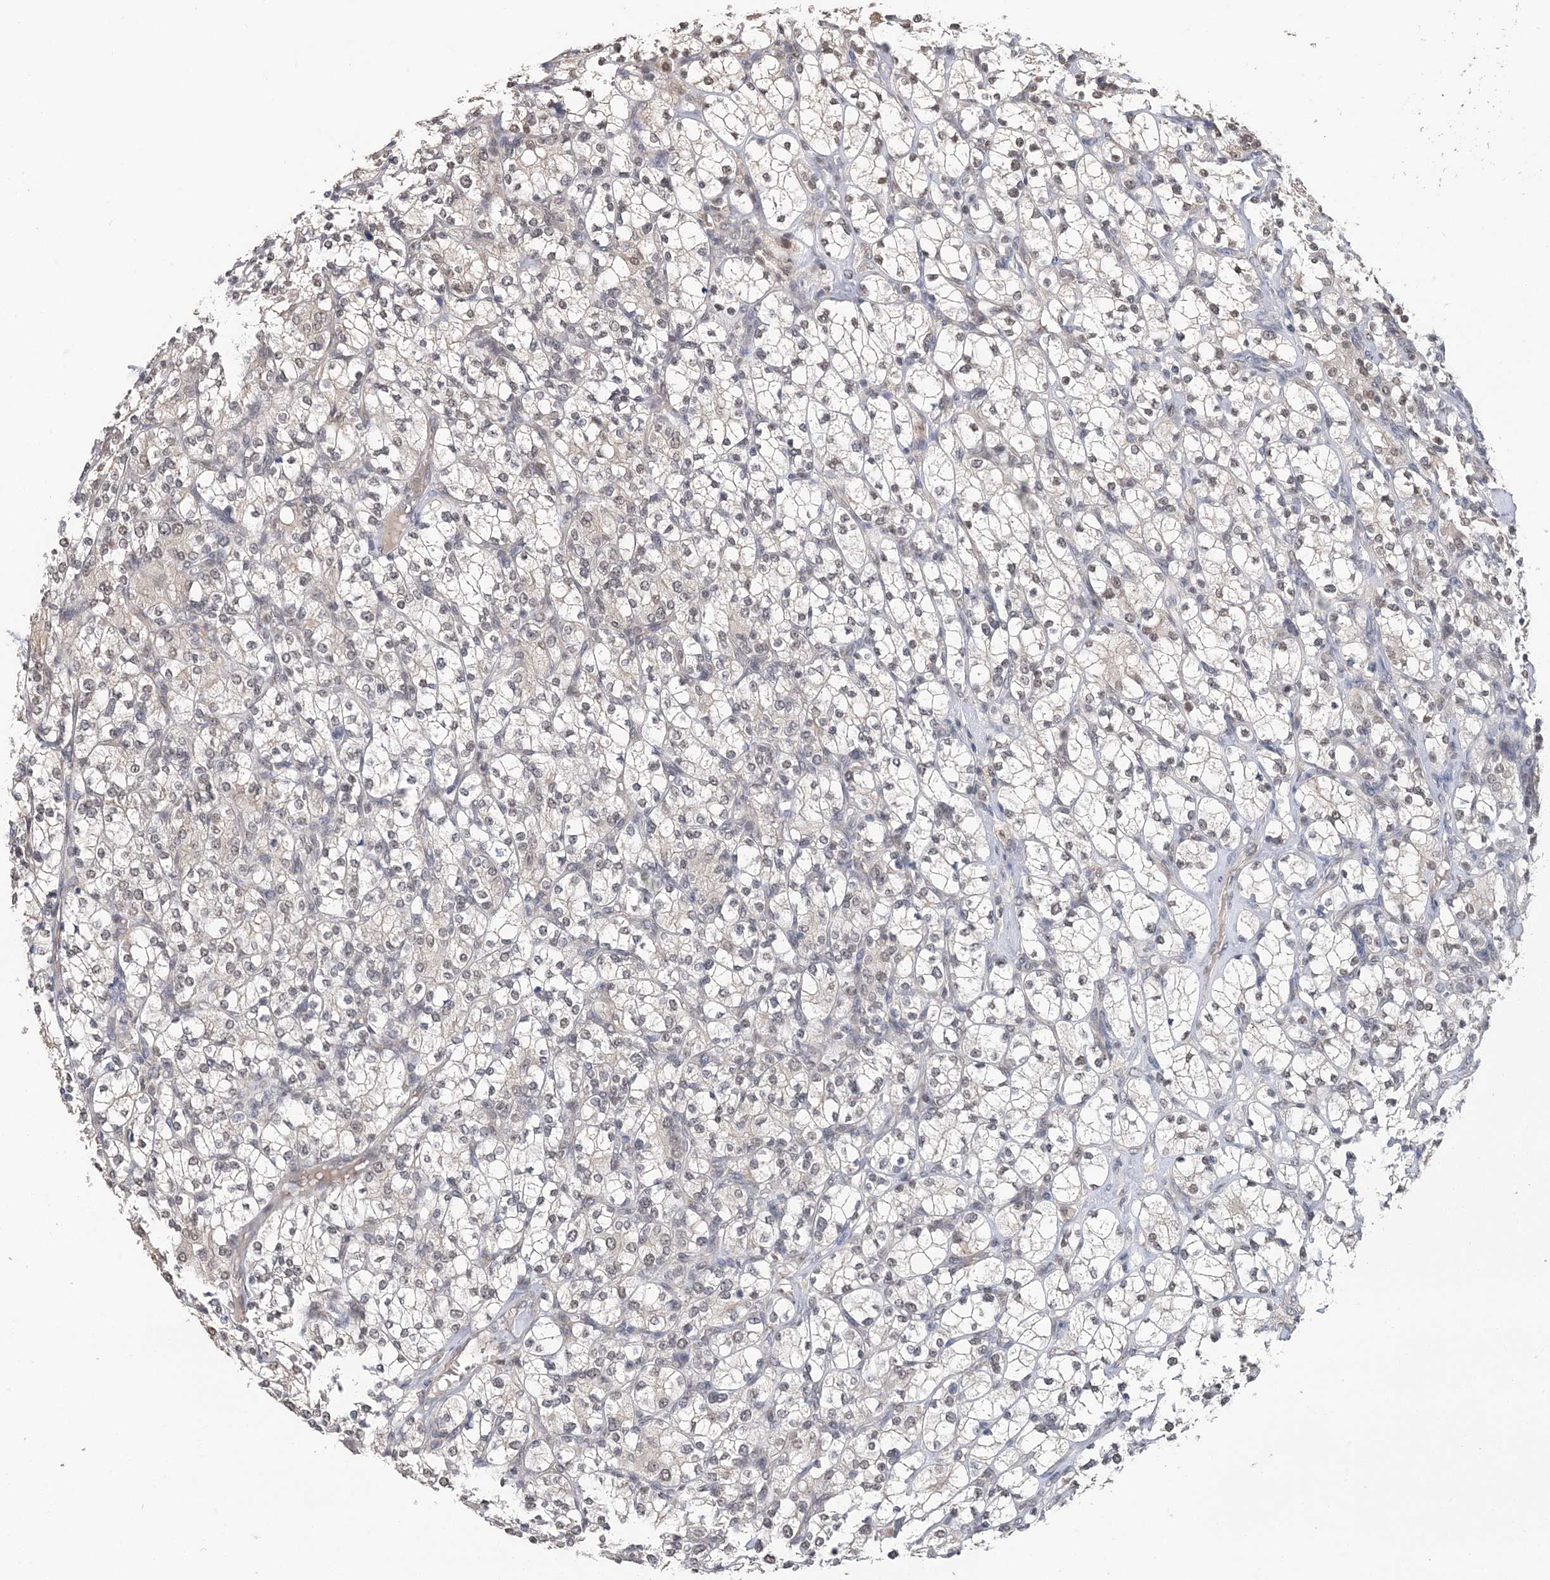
{"staining": {"intensity": "moderate", "quantity": "25%-75%", "location": "nuclear"}, "tissue": "renal cancer", "cell_type": "Tumor cells", "image_type": "cancer", "snomed": [{"axis": "morphology", "description": "Adenocarcinoma, NOS"}, {"axis": "topography", "description": "Kidney"}], "caption": "Protein analysis of renal adenocarcinoma tissue demonstrates moderate nuclear staining in approximately 25%-75% of tumor cells. Nuclei are stained in blue.", "gene": "TSHZ2", "patient": {"sex": "male", "age": 77}}